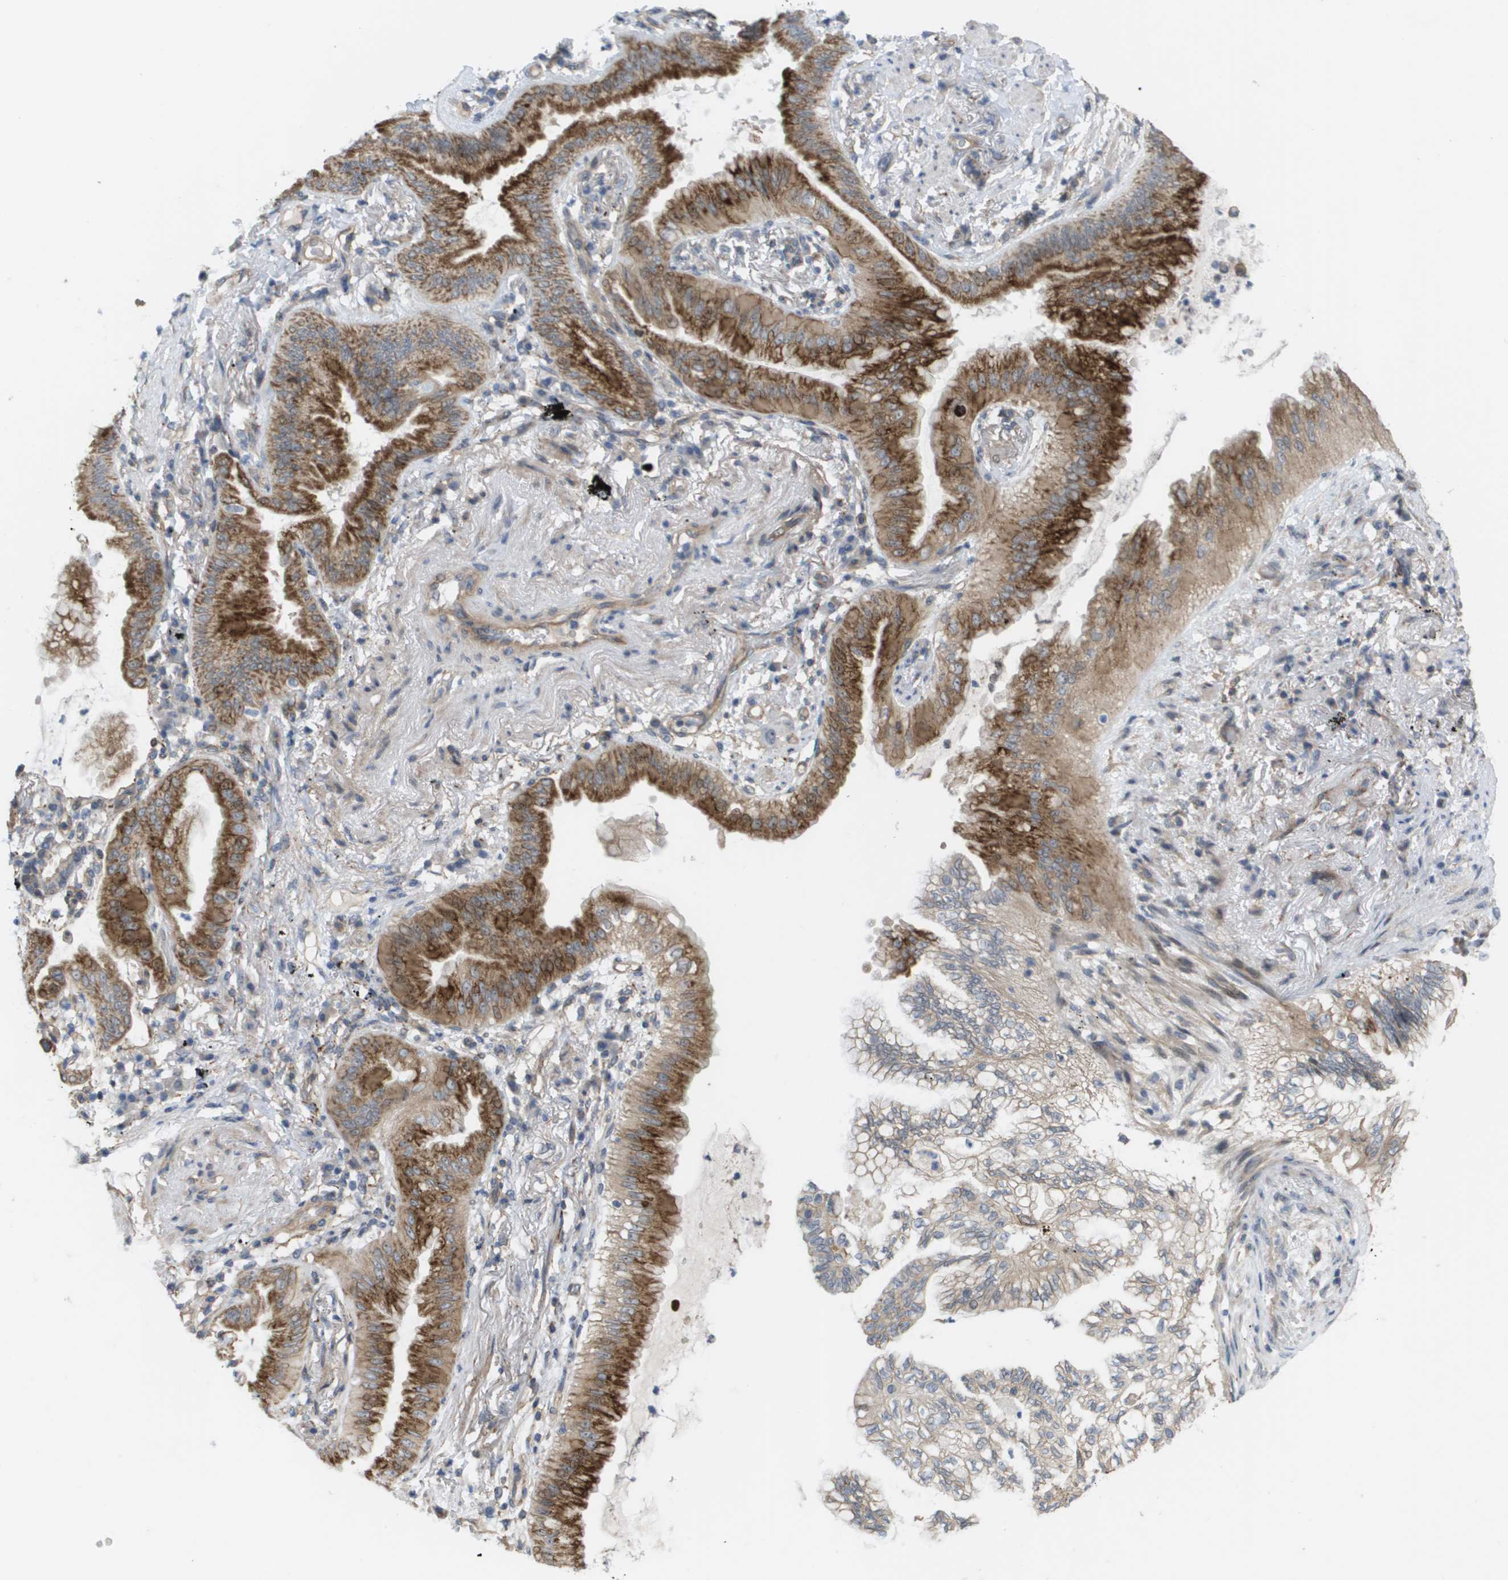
{"staining": {"intensity": "moderate", "quantity": ">75%", "location": "cytoplasmic/membranous"}, "tissue": "lung cancer", "cell_type": "Tumor cells", "image_type": "cancer", "snomed": [{"axis": "morphology", "description": "Normal tissue, NOS"}, {"axis": "morphology", "description": "Adenocarcinoma, NOS"}, {"axis": "topography", "description": "Bronchus"}, {"axis": "topography", "description": "Lung"}], "caption": "Protein expression analysis of lung cancer (adenocarcinoma) demonstrates moderate cytoplasmic/membranous staining in about >75% of tumor cells.", "gene": "MTARC2", "patient": {"sex": "female", "age": 70}}